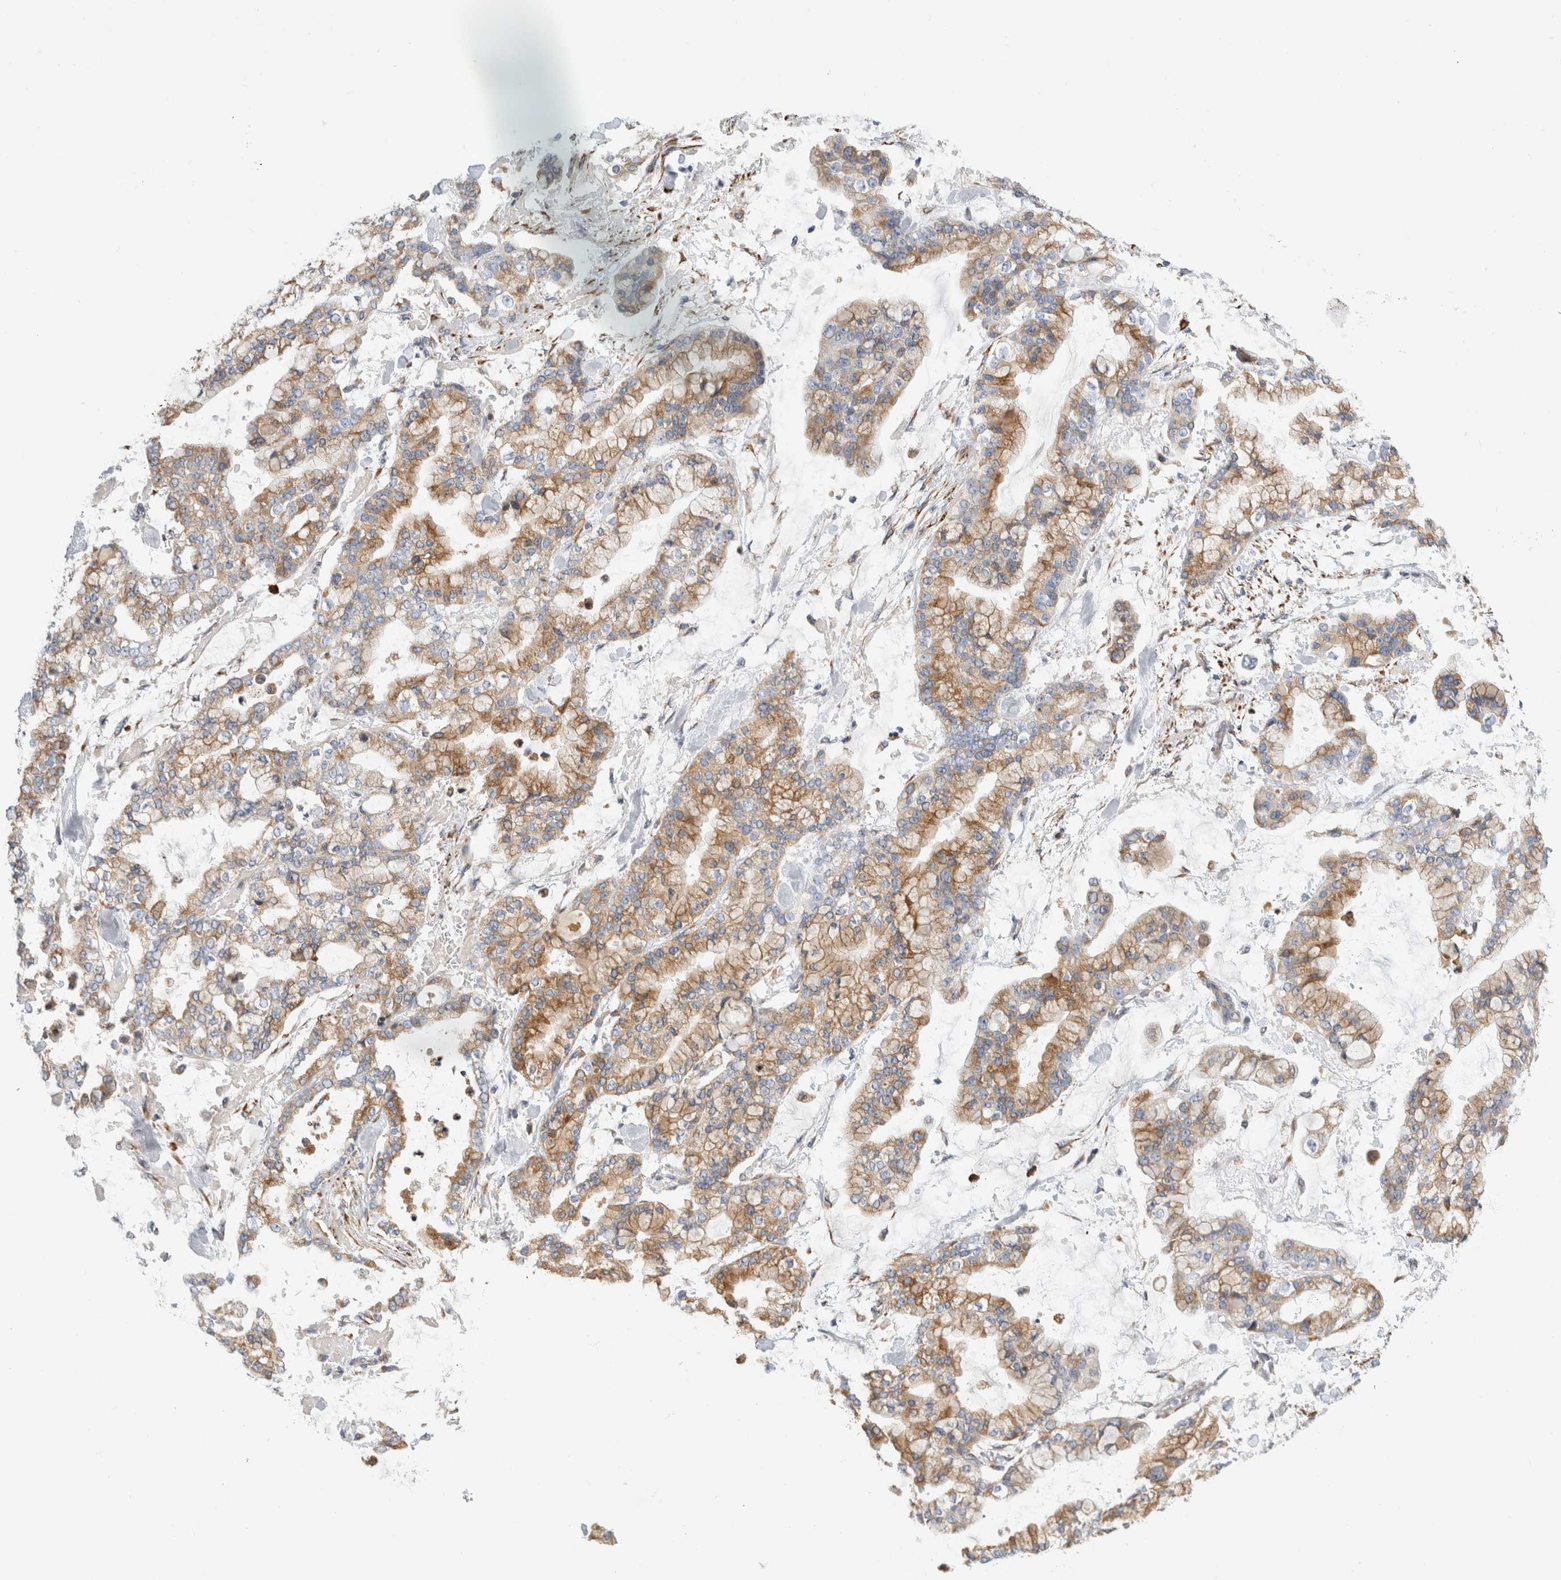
{"staining": {"intensity": "moderate", "quantity": ">75%", "location": "cytoplasmic/membranous"}, "tissue": "stomach cancer", "cell_type": "Tumor cells", "image_type": "cancer", "snomed": [{"axis": "morphology", "description": "Normal tissue, NOS"}, {"axis": "morphology", "description": "Adenocarcinoma, NOS"}, {"axis": "topography", "description": "Stomach, upper"}, {"axis": "topography", "description": "Stomach"}], "caption": "This micrograph displays immunohistochemistry (IHC) staining of human stomach adenocarcinoma, with medium moderate cytoplasmic/membranous positivity in approximately >75% of tumor cells.", "gene": "RPN2", "patient": {"sex": "male", "age": 76}}